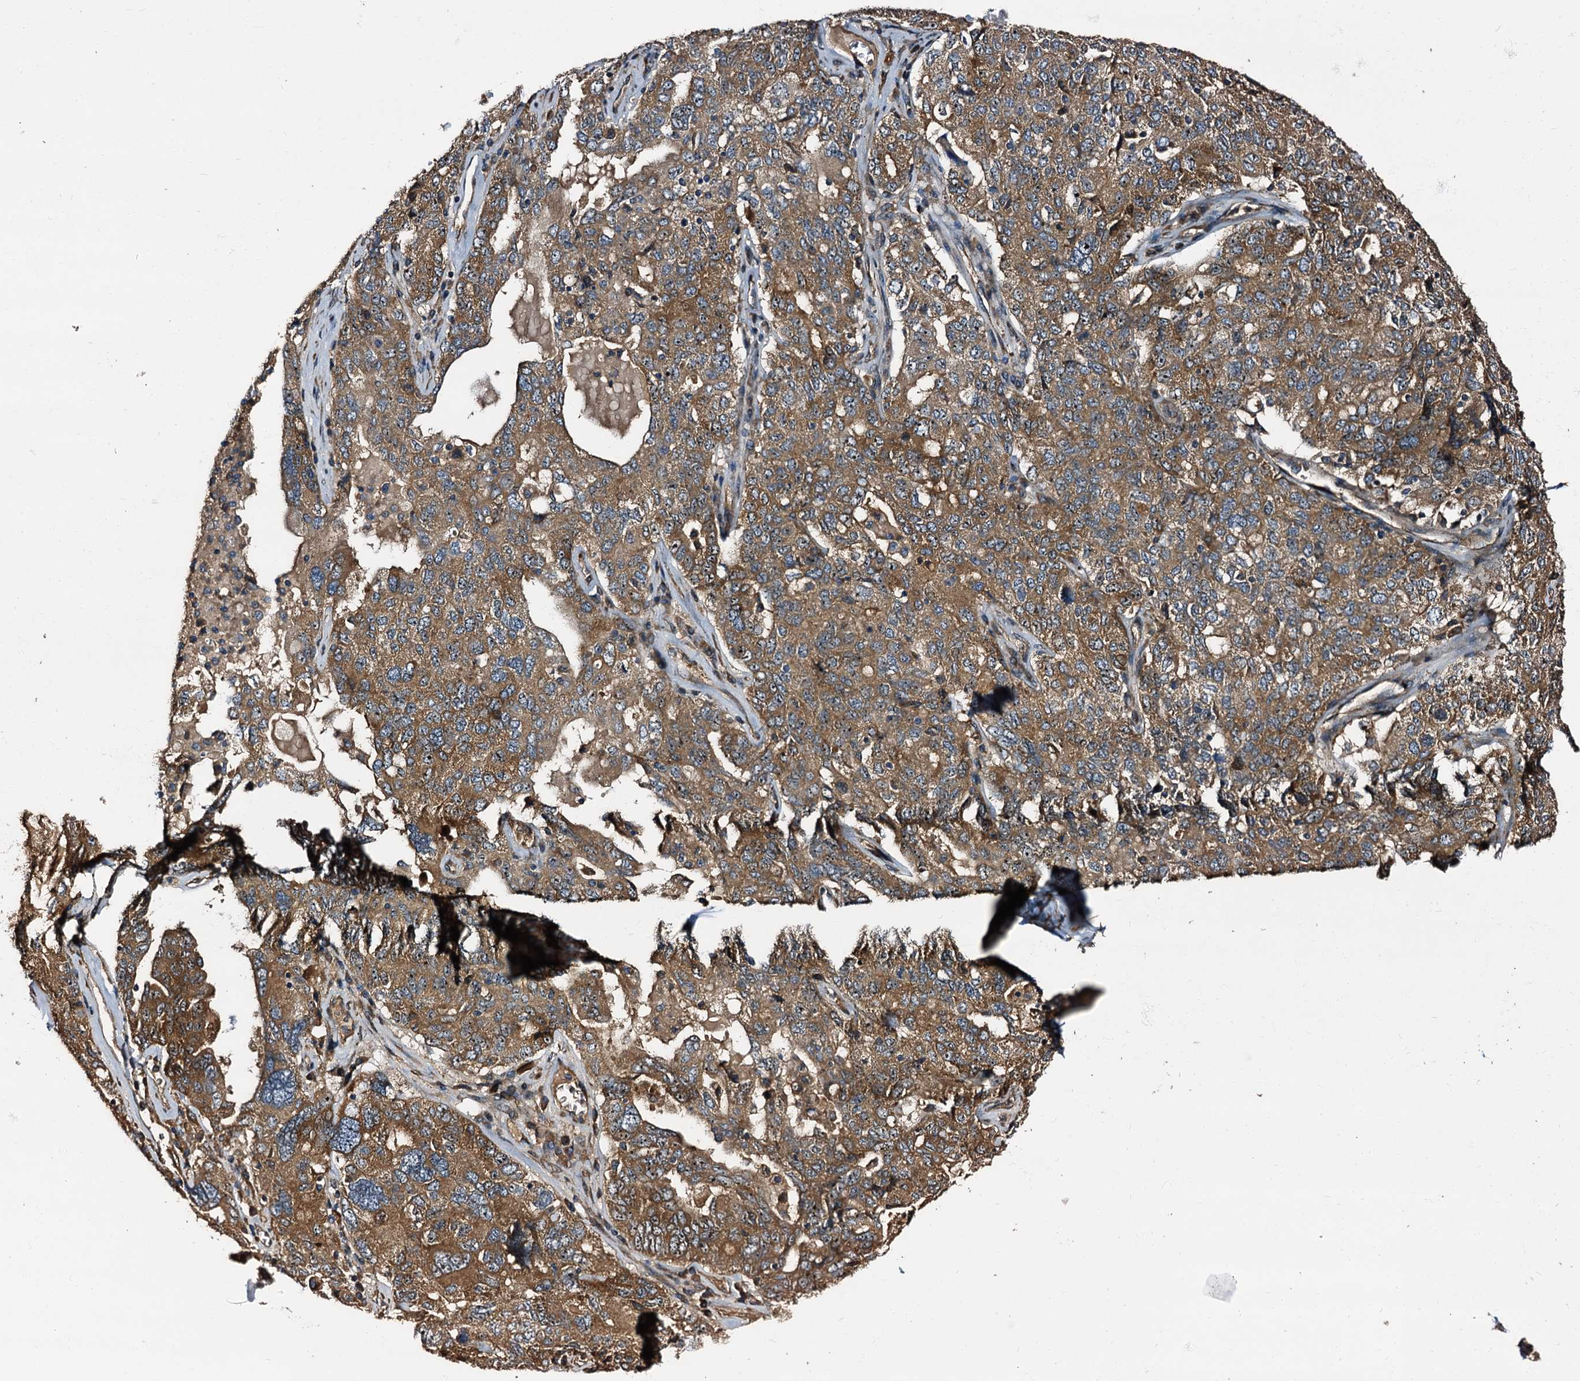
{"staining": {"intensity": "moderate", "quantity": ">75%", "location": "cytoplasmic/membranous"}, "tissue": "ovarian cancer", "cell_type": "Tumor cells", "image_type": "cancer", "snomed": [{"axis": "morphology", "description": "Carcinoma, endometroid"}, {"axis": "topography", "description": "Ovary"}], "caption": "About >75% of tumor cells in human endometroid carcinoma (ovarian) show moderate cytoplasmic/membranous protein staining as visualized by brown immunohistochemical staining.", "gene": "PEX5", "patient": {"sex": "female", "age": 62}}